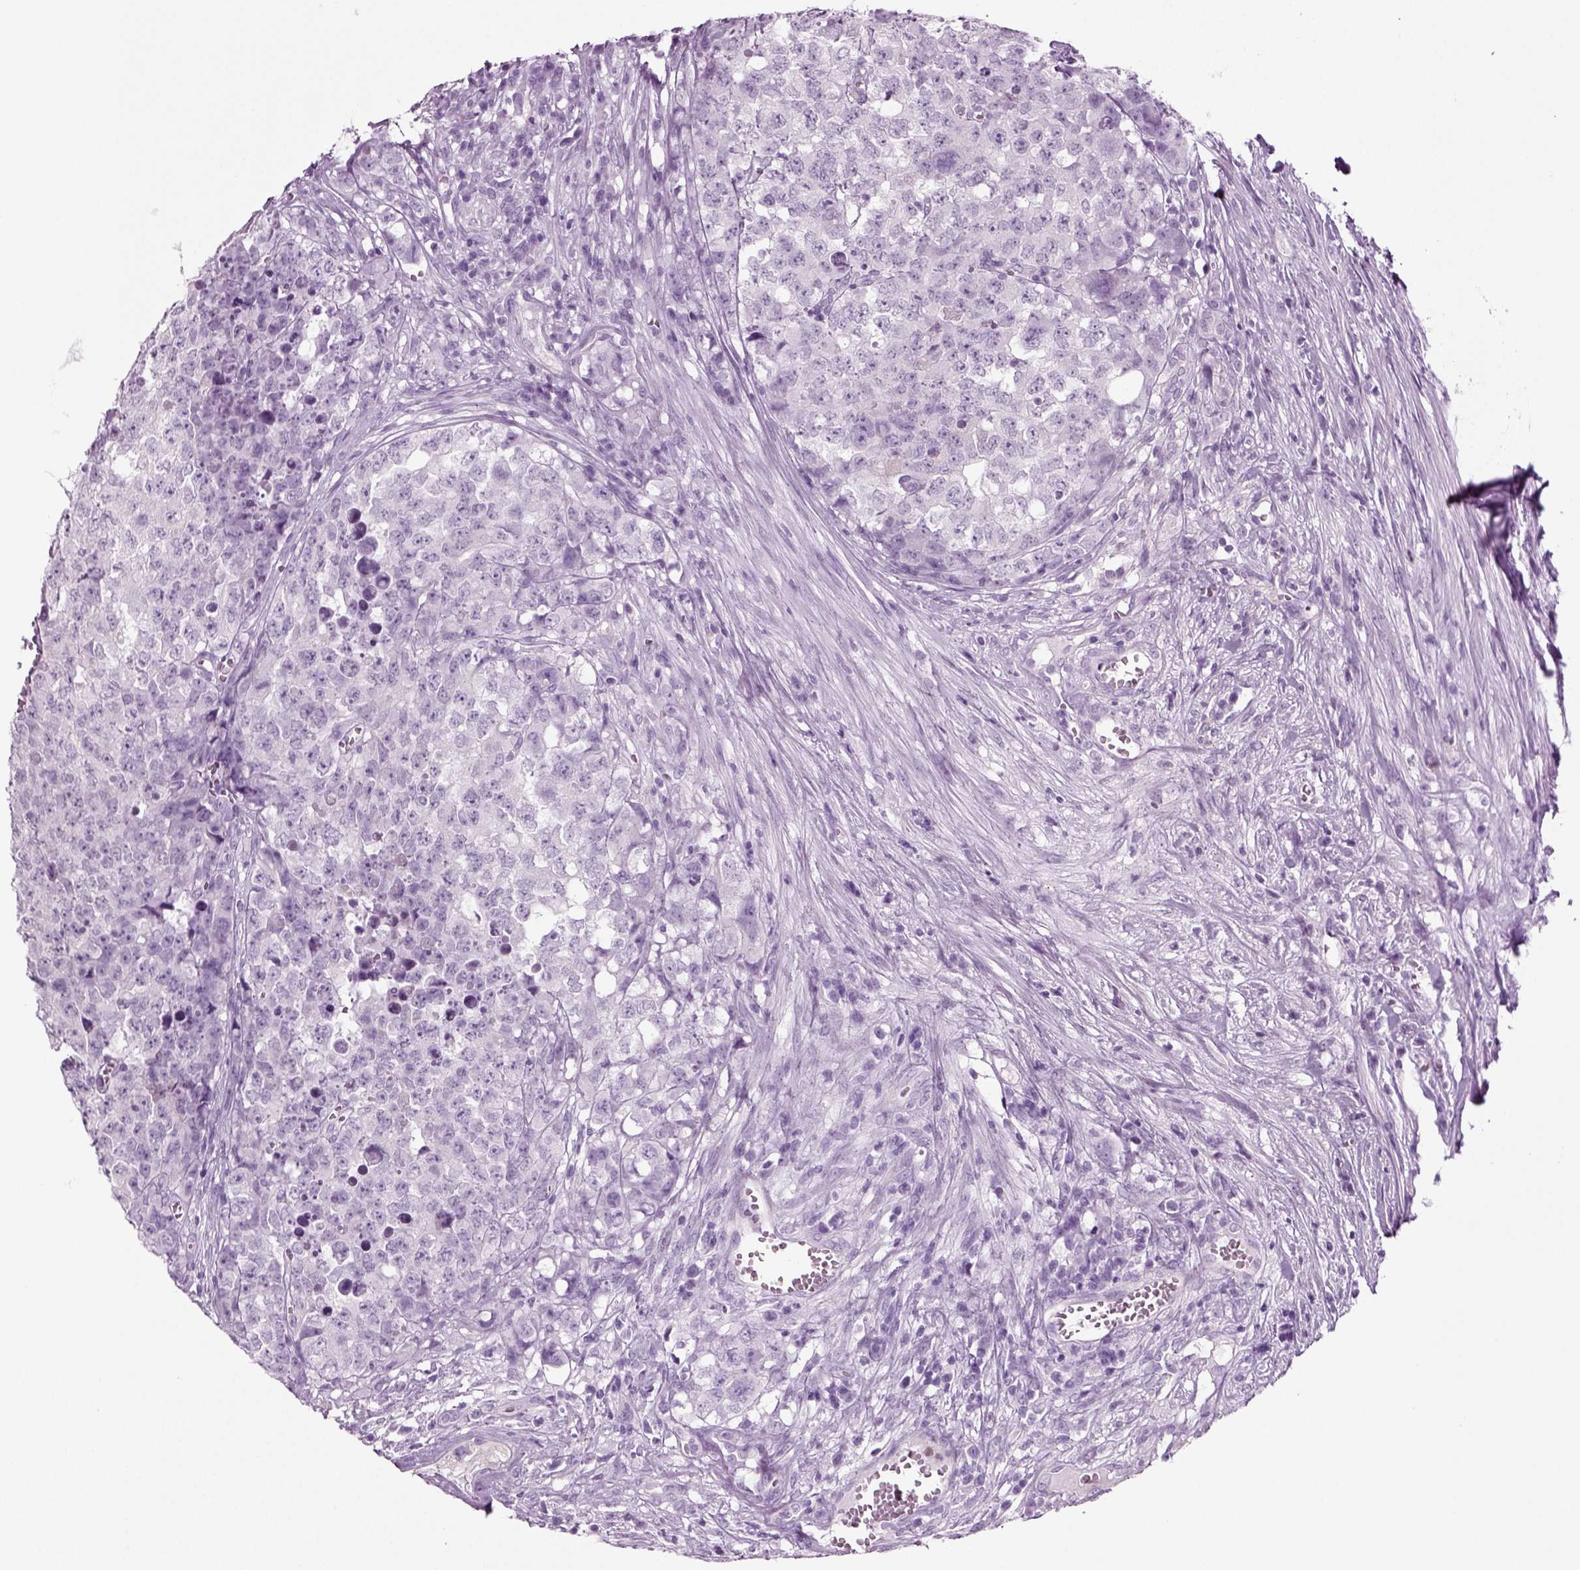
{"staining": {"intensity": "negative", "quantity": "none", "location": "none"}, "tissue": "testis cancer", "cell_type": "Tumor cells", "image_type": "cancer", "snomed": [{"axis": "morphology", "description": "Carcinoma, Embryonal, NOS"}, {"axis": "topography", "description": "Testis"}], "caption": "Tumor cells are negative for brown protein staining in embryonal carcinoma (testis).", "gene": "CRABP1", "patient": {"sex": "male", "age": 23}}